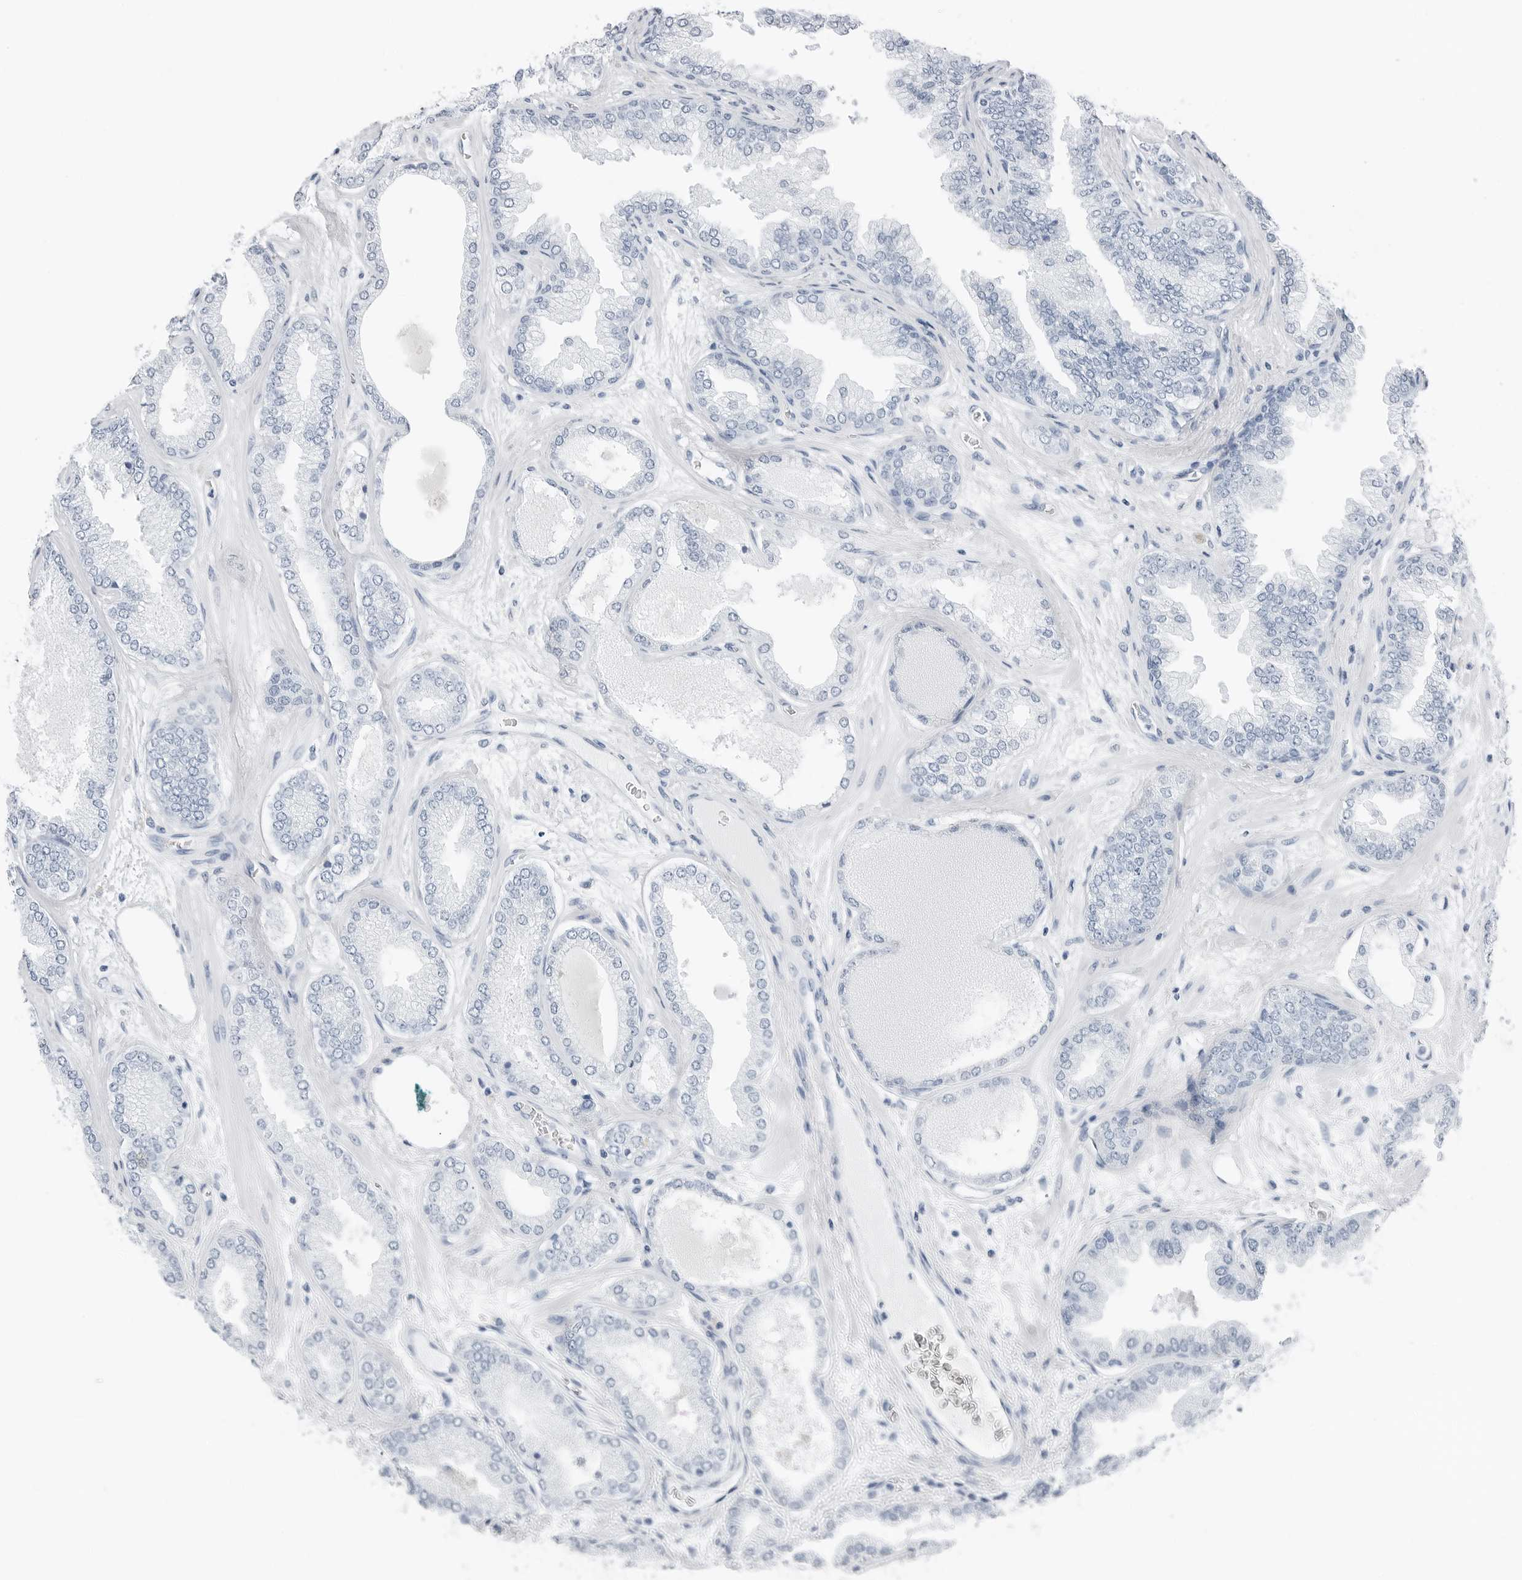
{"staining": {"intensity": "negative", "quantity": "none", "location": "none"}, "tissue": "prostate cancer", "cell_type": "Tumor cells", "image_type": "cancer", "snomed": [{"axis": "morphology", "description": "Adenocarcinoma, High grade"}, {"axis": "topography", "description": "Prostate"}], "caption": "Protein analysis of prostate cancer demonstrates no significant staining in tumor cells.", "gene": "SLPI", "patient": {"sex": "male", "age": 58}}